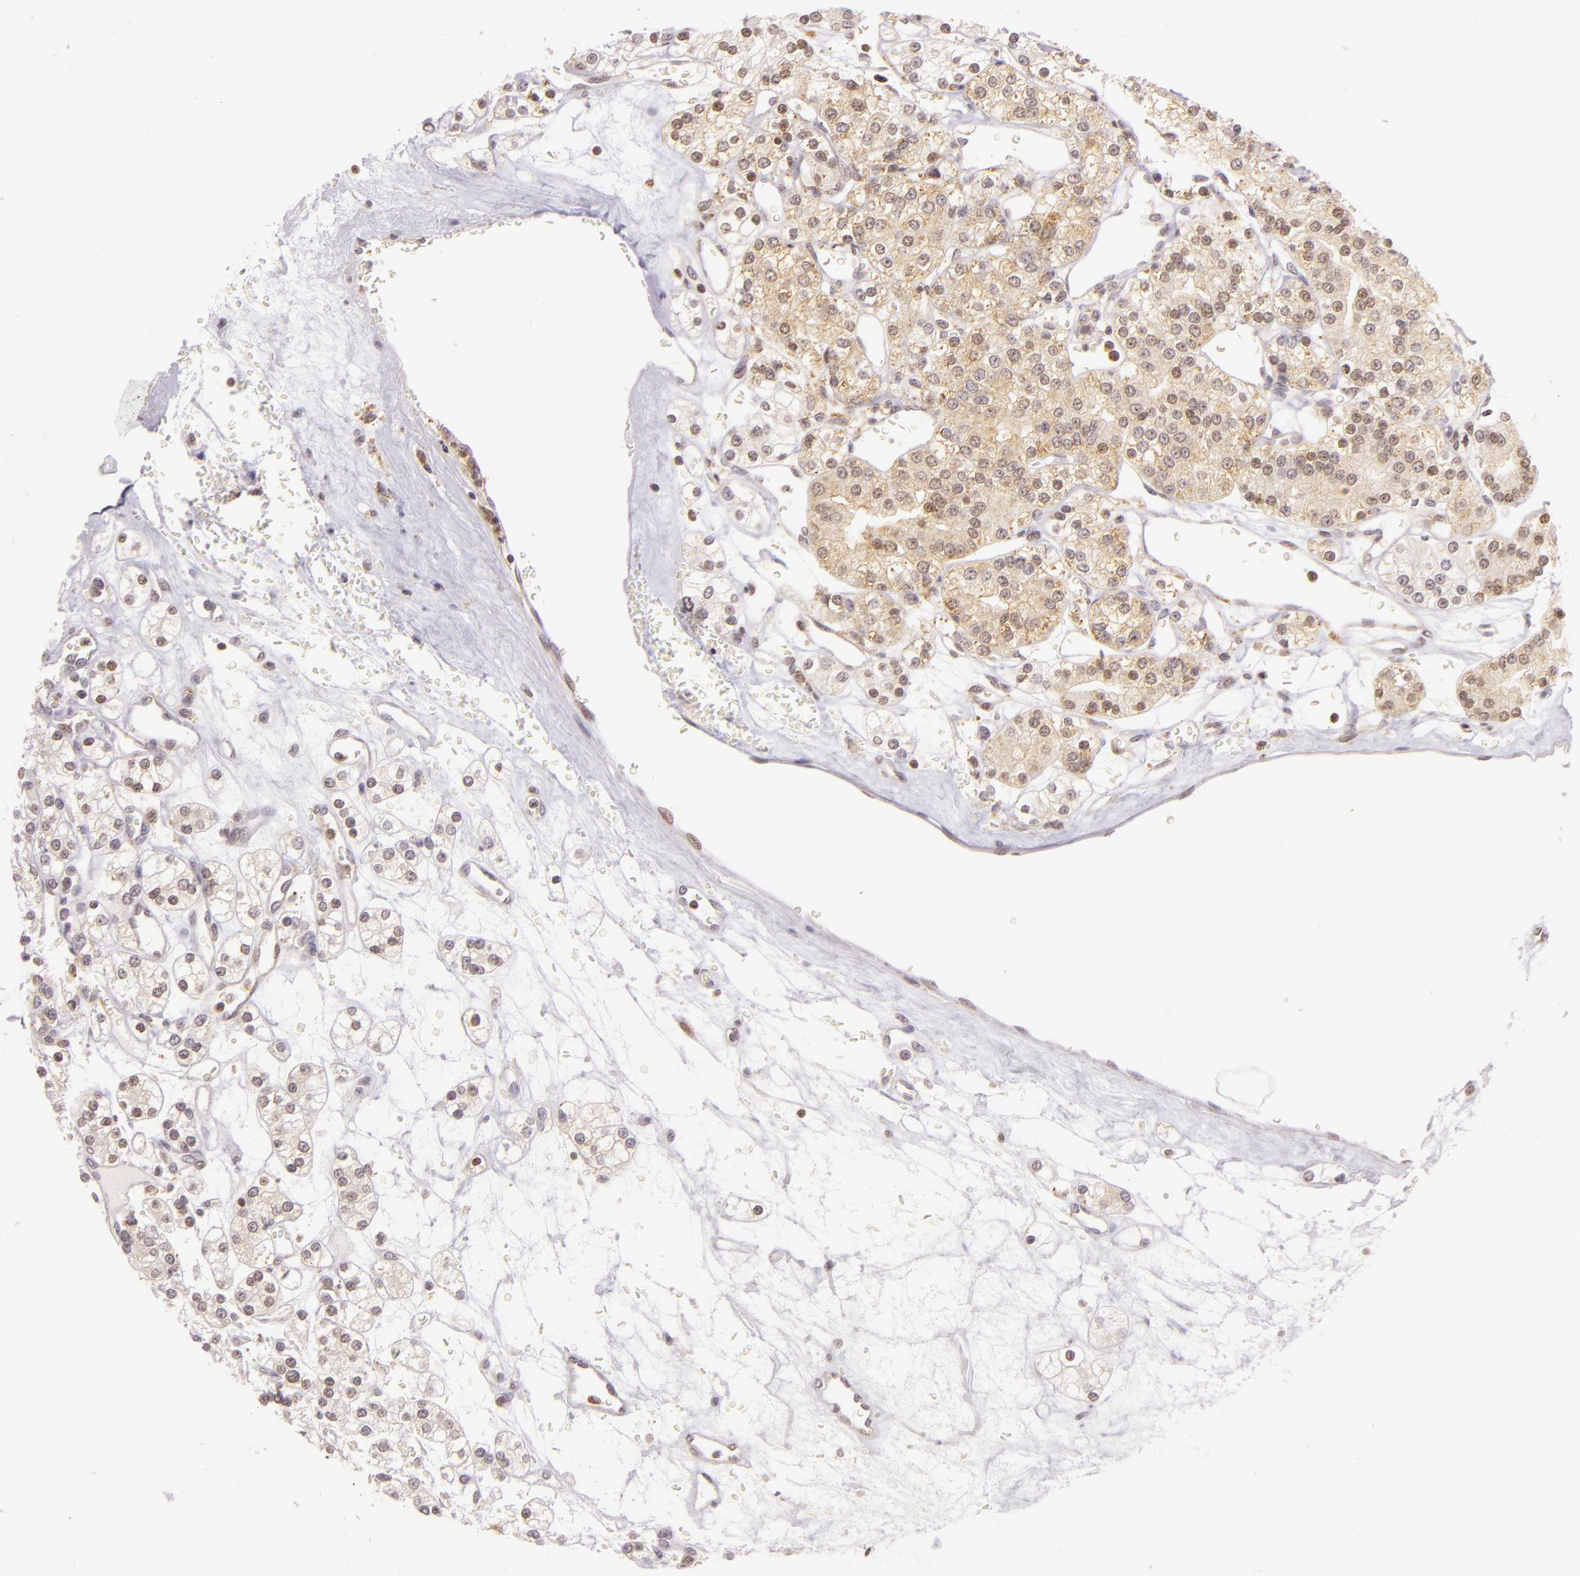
{"staining": {"intensity": "weak", "quantity": "<25%", "location": "cytoplasmic/membranous"}, "tissue": "renal cancer", "cell_type": "Tumor cells", "image_type": "cancer", "snomed": [{"axis": "morphology", "description": "Adenocarcinoma, NOS"}, {"axis": "topography", "description": "Kidney"}], "caption": "Tumor cells show no significant staining in renal cancer (adenocarcinoma).", "gene": "IMPDH1", "patient": {"sex": "female", "age": 62}}